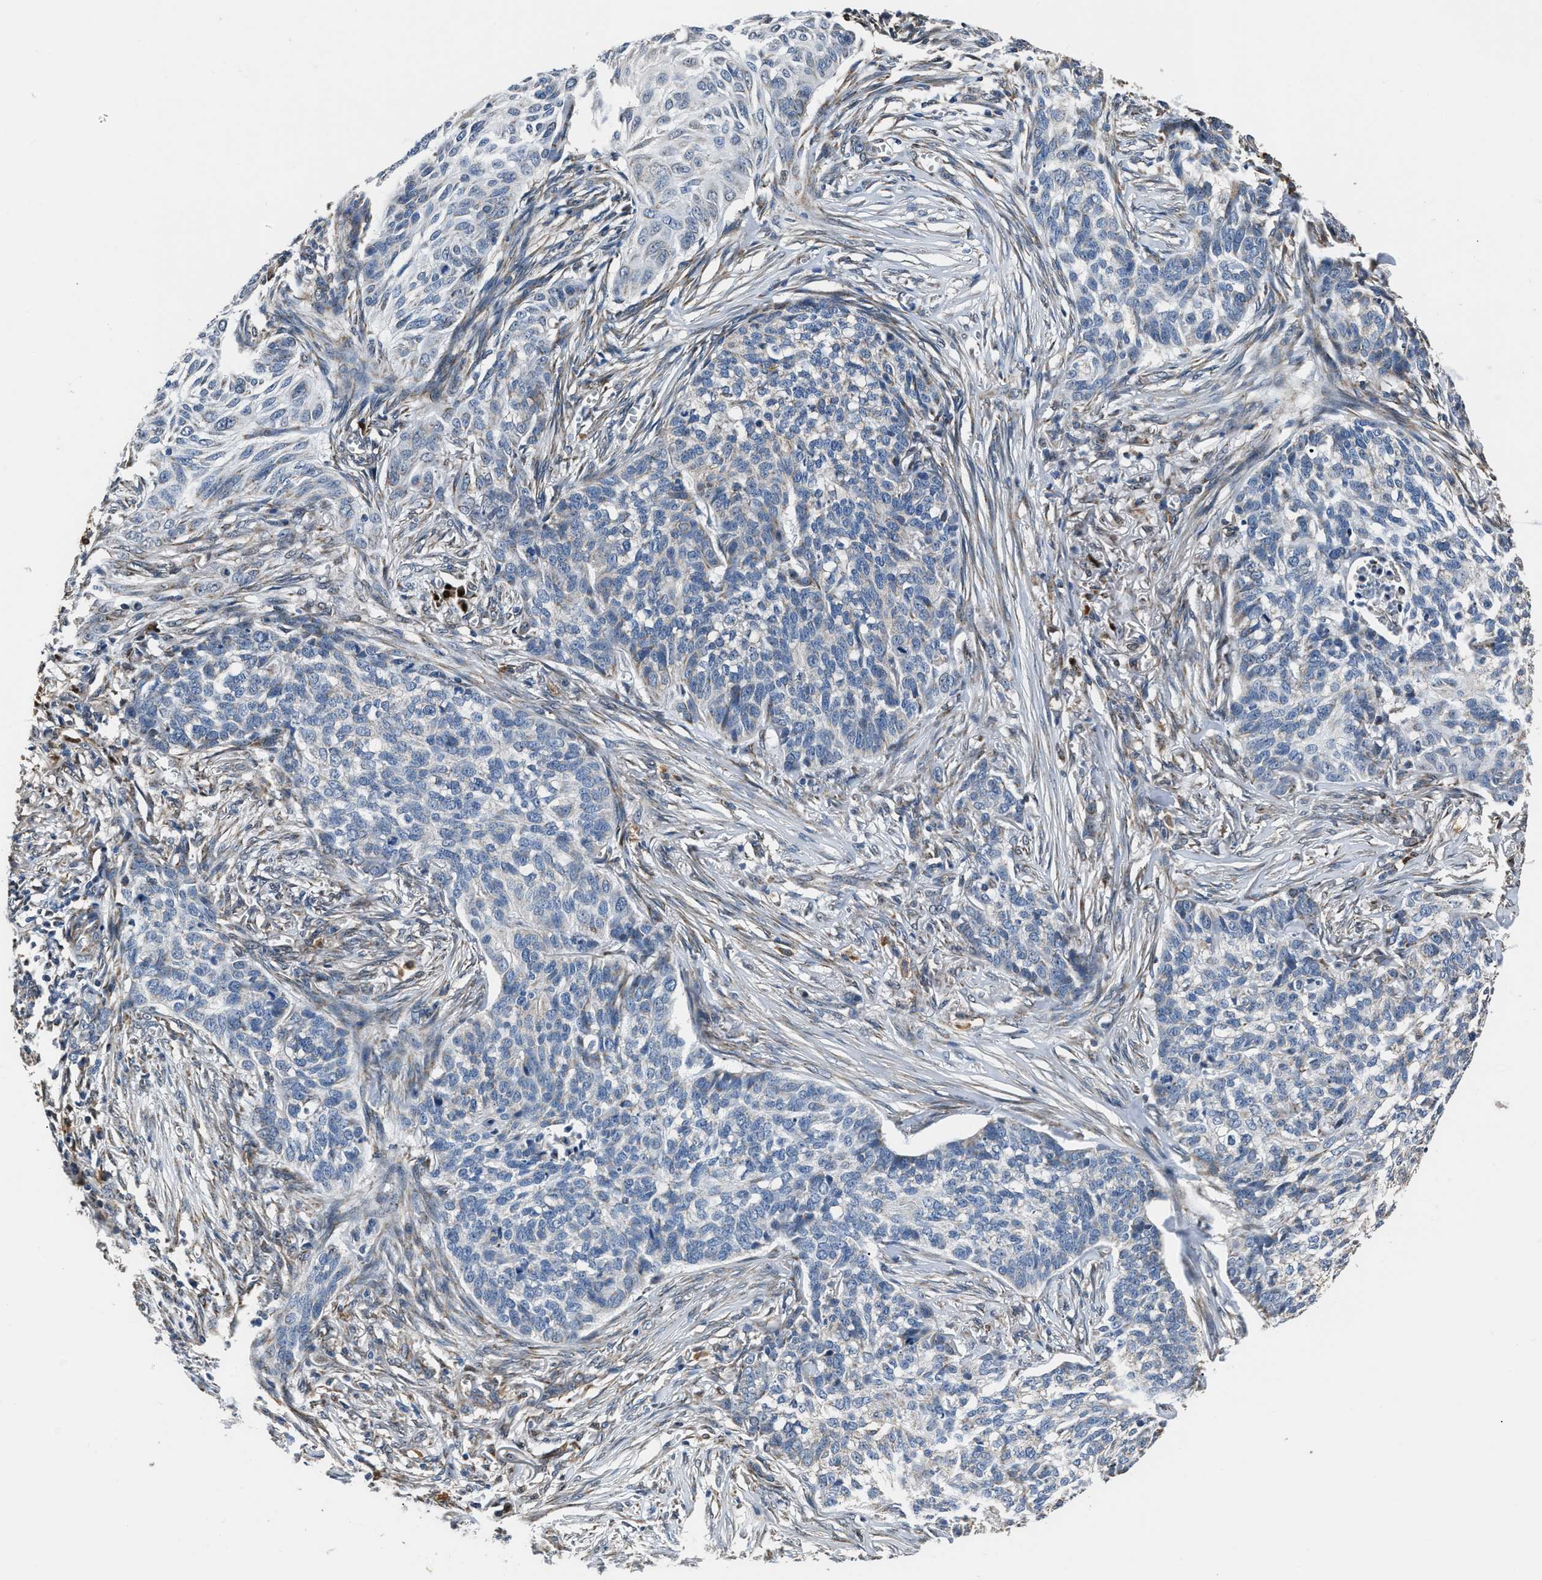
{"staining": {"intensity": "negative", "quantity": "none", "location": "none"}, "tissue": "skin cancer", "cell_type": "Tumor cells", "image_type": "cancer", "snomed": [{"axis": "morphology", "description": "Basal cell carcinoma"}, {"axis": "topography", "description": "Skin"}], "caption": "This is a photomicrograph of IHC staining of basal cell carcinoma (skin), which shows no staining in tumor cells.", "gene": "NSUN5", "patient": {"sex": "male", "age": 85}}